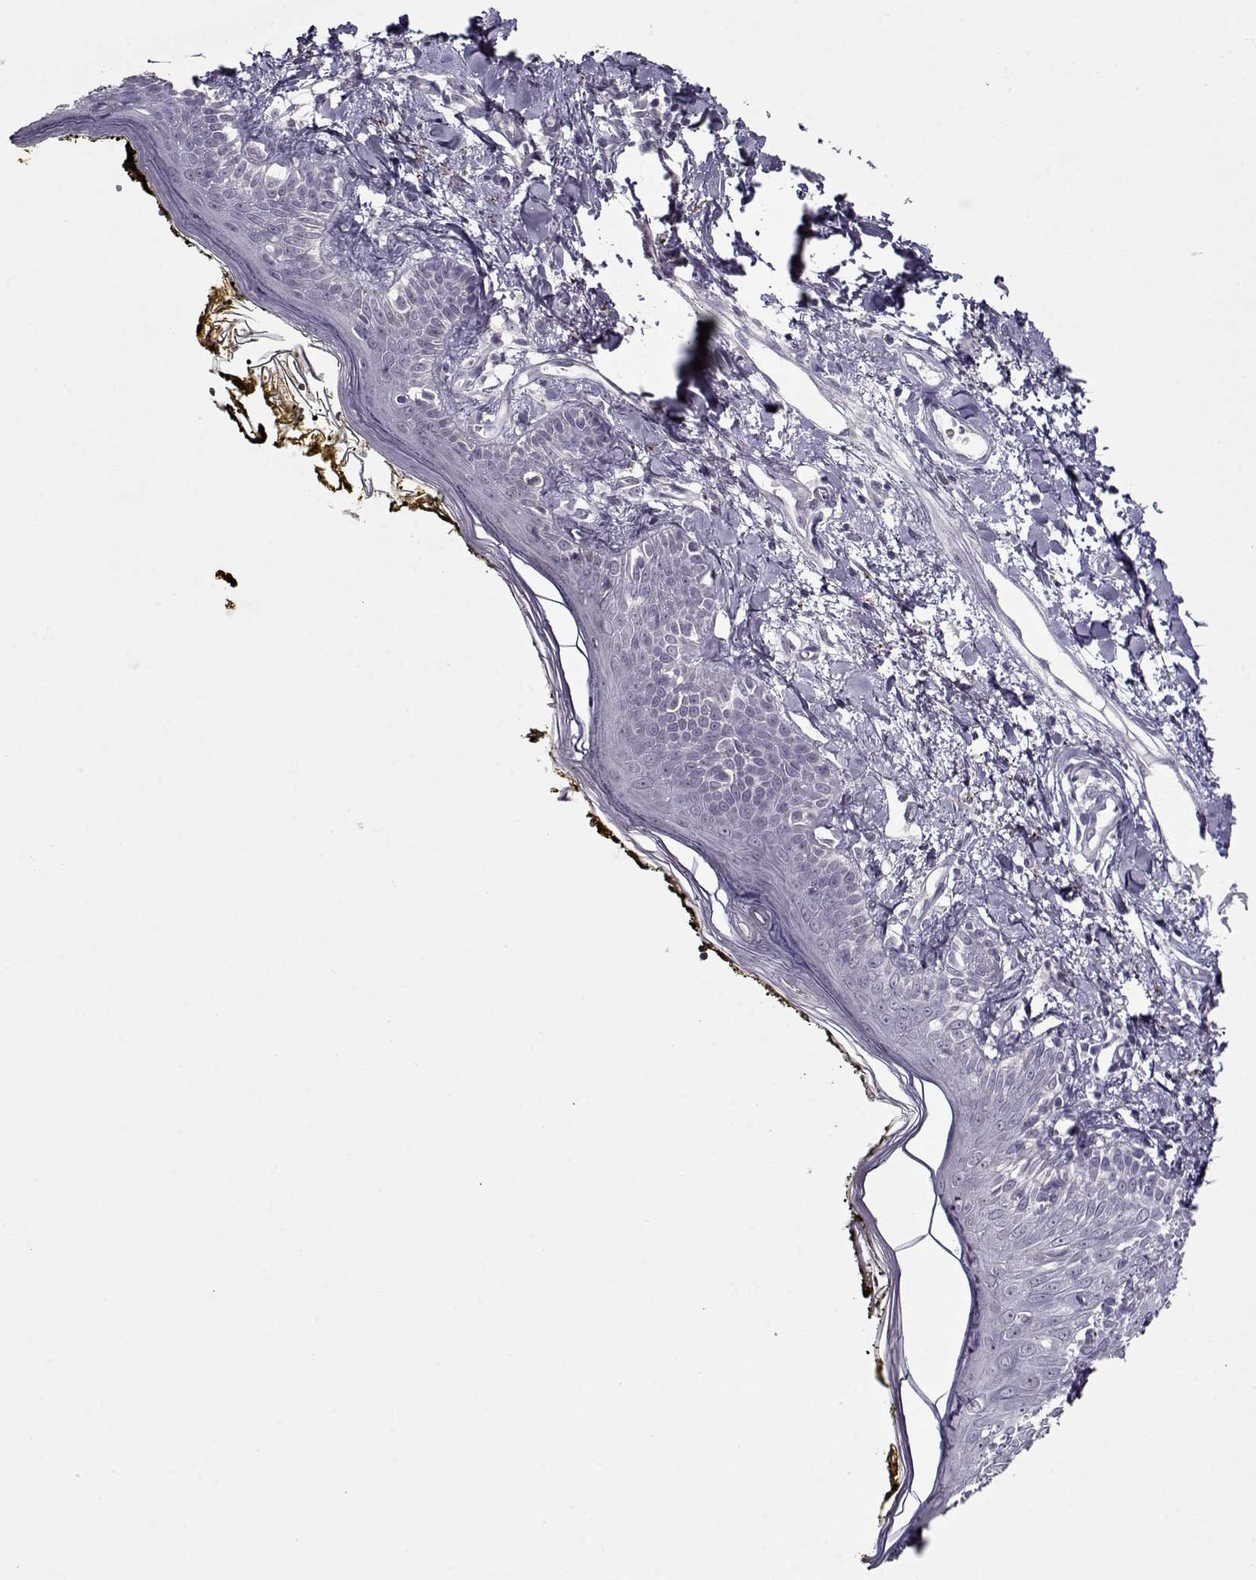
{"staining": {"intensity": "negative", "quantity": "none", "location": "none"}, "tissue": "skin", "cell_type": "Fibroblasts", "image_type": "normal", "snomed": [{"axis": "morphology", "description": "Normal tissue, NOS"}, {"axis": "topography", "description": "Skin"}], "caption": "Benign skin was stained to show a protein in brown. There is no significant staining in fibroblasts. (DAB (3,3'-diaminobenzidine) IHC, high magnification).", "gene": "SEC16B", "patient": {"sex": "male", "age": 76}}